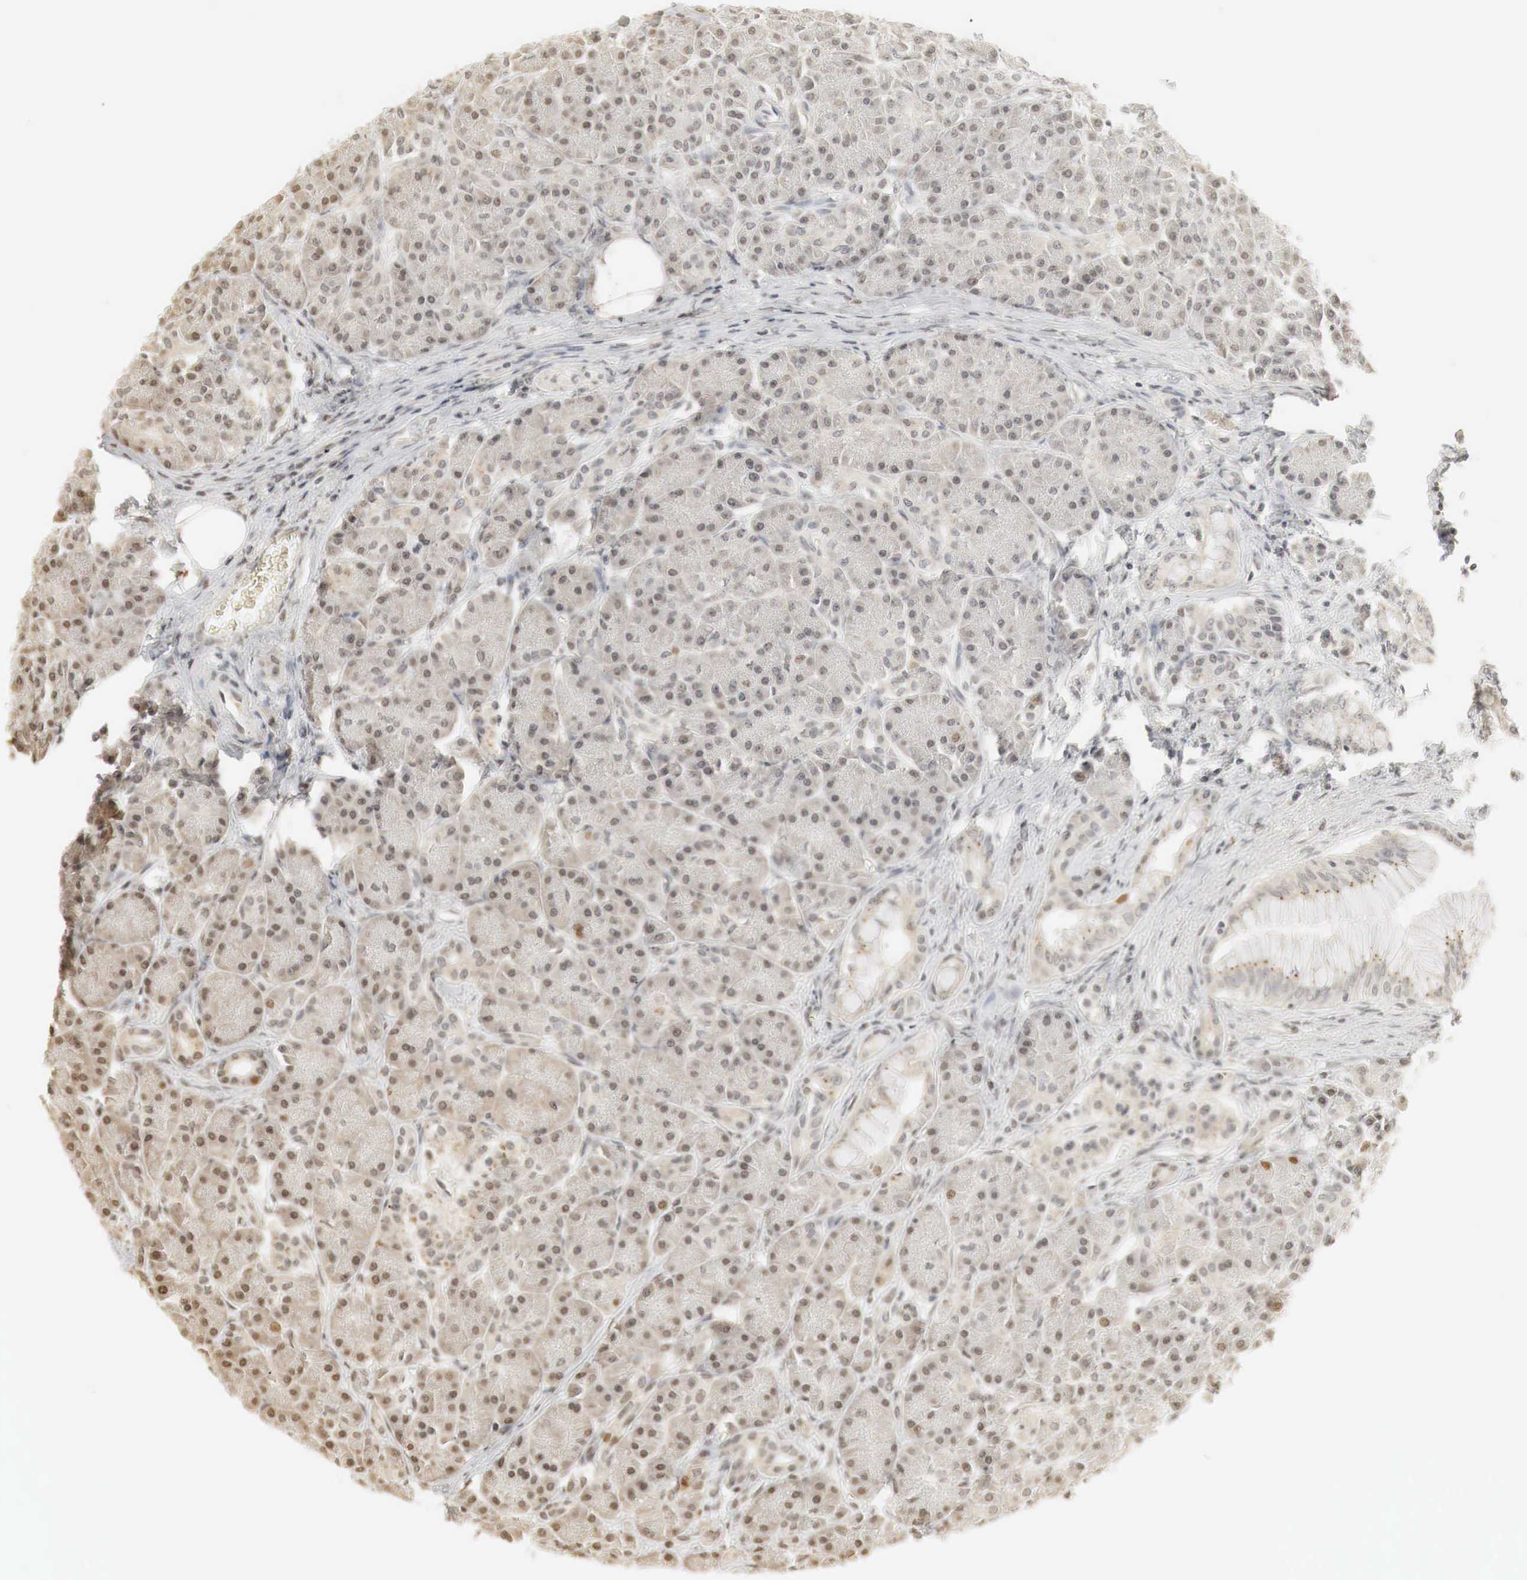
{"staining": {"intensity": "weak", "quantity": "25%-75%", "location": "cytoplasmic/membranous,nuclear"}, "tissue": "pancreas", "cell_type": "Exocrine glandular cells", "image_type": "normal", "snomed": [{"axis": "morphology", "description": "Normal tissue, NOS"}, {"axis": "topography", "description": "Pancreas"}], "caption": "An IHC photomicrograph of normal tissue is shown. Protein staining in brown labels weak cytoplasmic/membranous,nuclear positivity in pancreas within exocrine glandular cells.", "gene": "ERBB4", "patient": {"sex": "male", "age": 73}}